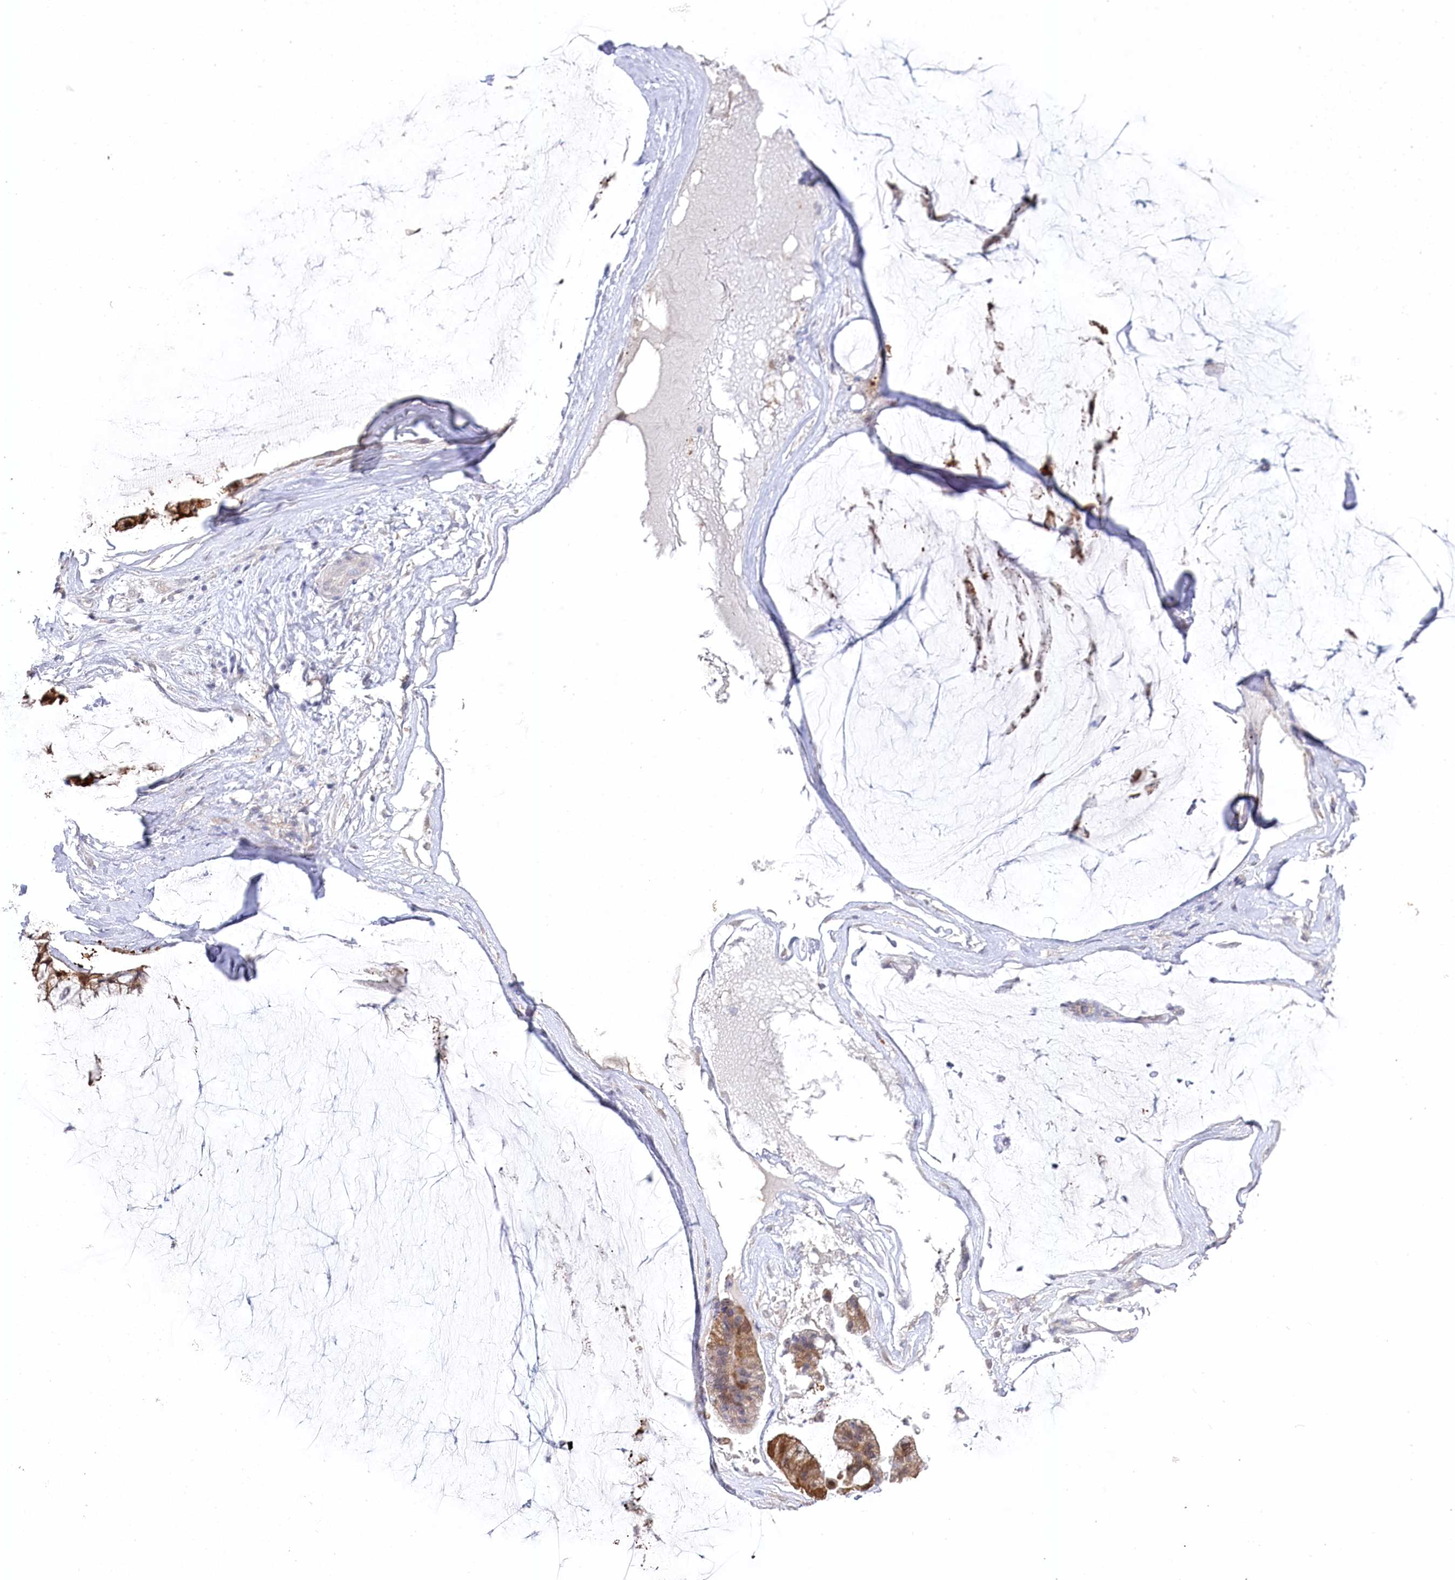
{"staining": {"intensity": "moderate", "quantity": ">75%", "location": "cytoplasmic/membranous"}, "tissue": "ovarian cancer", "cell_type": "Tumor cells", "image_type": "cancer", "snomed": [{"axis": "morphology", "description": "Cystadenocarcinoma, mucinous, NOS"}, {"axis": "topography", "description": "Ovary"}], "caption": "Immunohistochemical staining of ovarian cancer shows moderate cytoplasmic/membranous protein staining in approximately >75% of tumor cells. The protein is stained brown, and the nuclei are stained in blue (DAB IHC with brightfield microscopy, high magnification).", "gene": "AAMDC", "patient": {"sex": "female", "age": 39}}